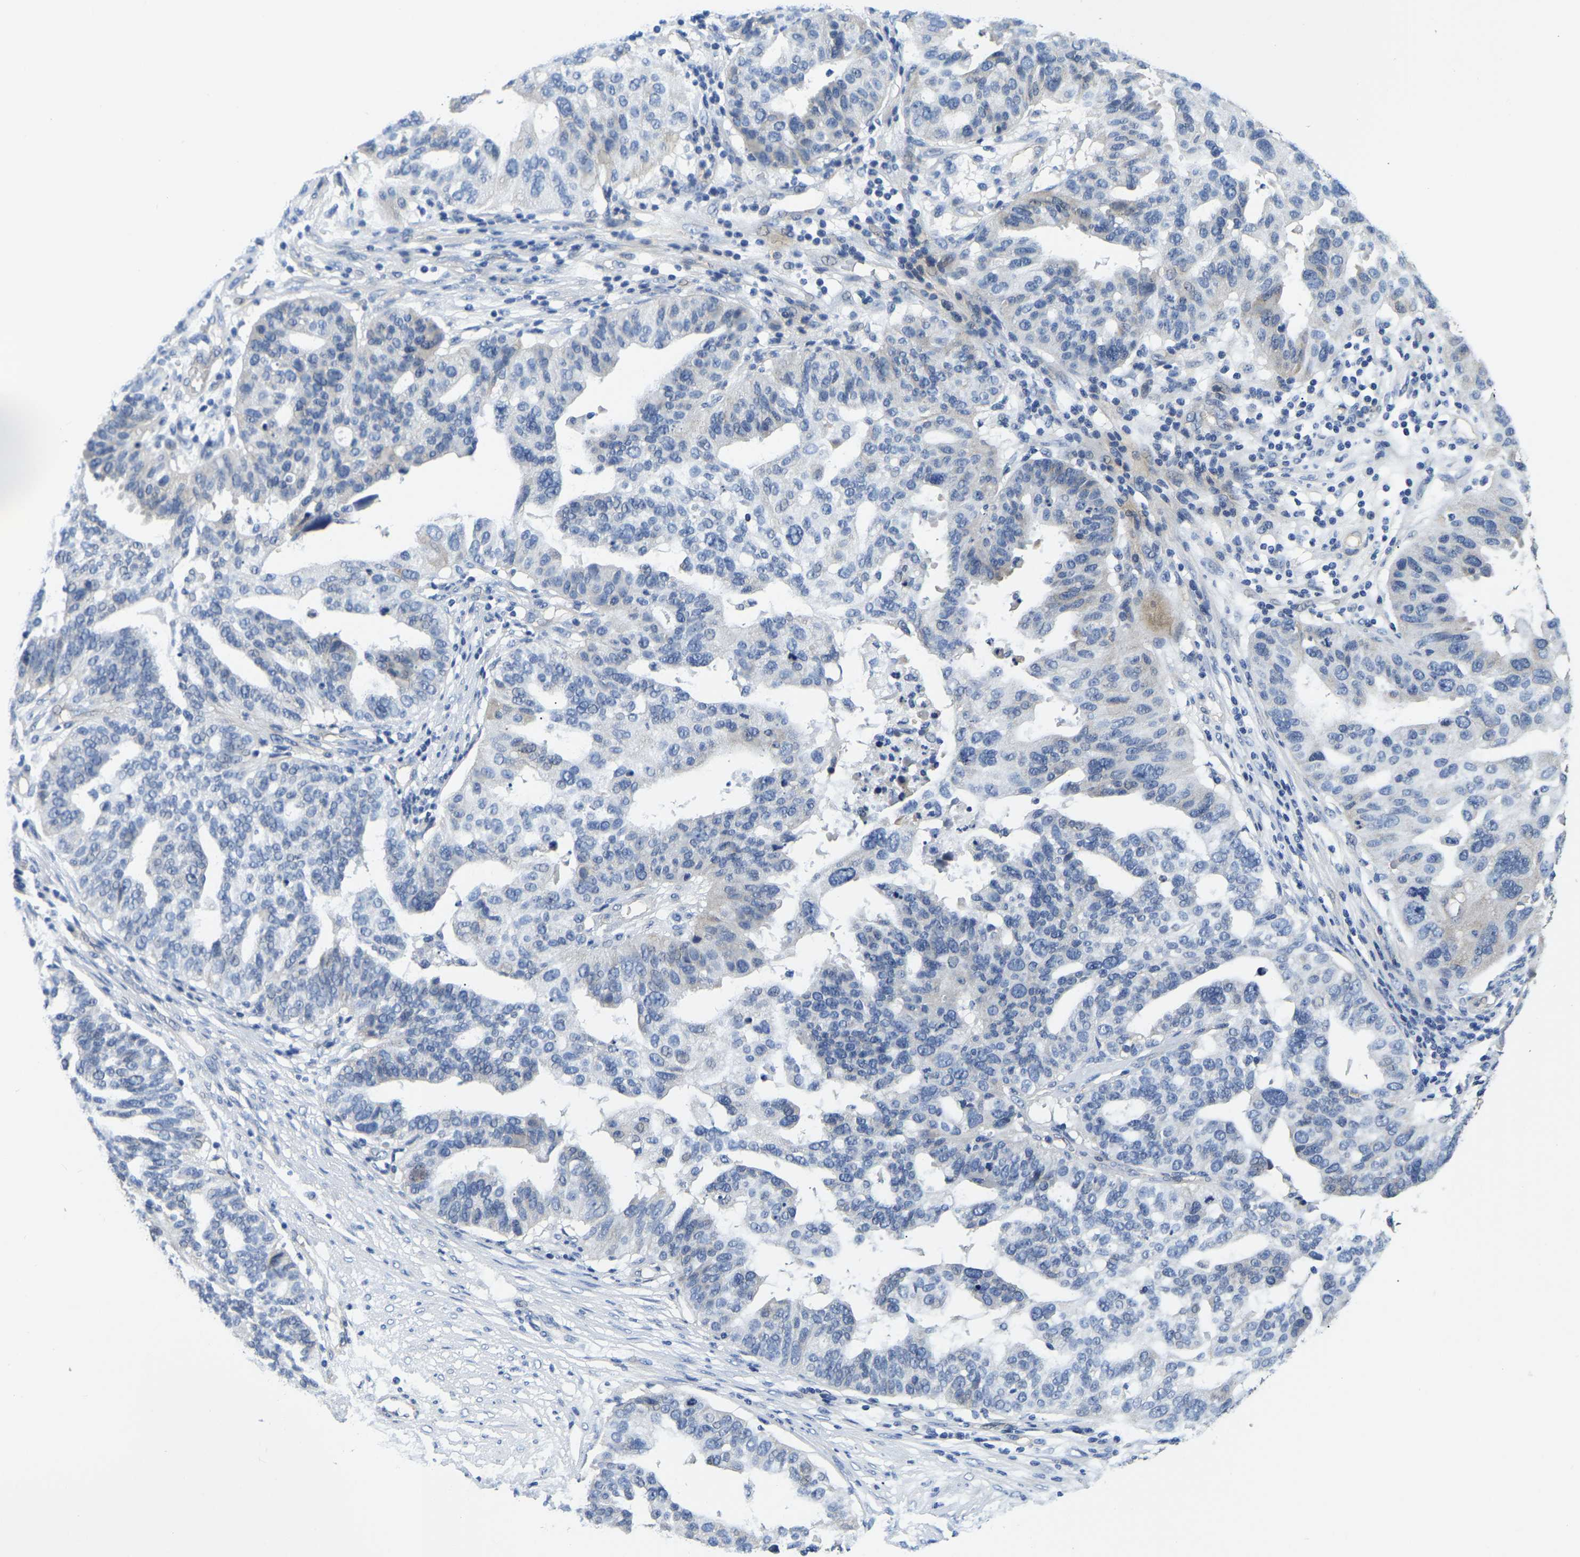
{"staining": {"intensity": "negative", "quantity": "none", "location": "none"}, "tissue": "ovarian cancer", "cell_type": "Tumor cells", "image_type": "cancer", "snomed": [{"axis": "morphology", "description": "Cystadenocarcinoma, serous, NOS"}, {"axis": "topography", "description": "Ovary"}], "caption": "Image shows no protein staining in tumor cells of ovarian serous cystadenocarcinoma tissue. (DAB immunohistochemistry visualized using brightfield microscopy, high magnification).", "gene": "ITGA2", "patient": {"sex": "female", "age": 59}}